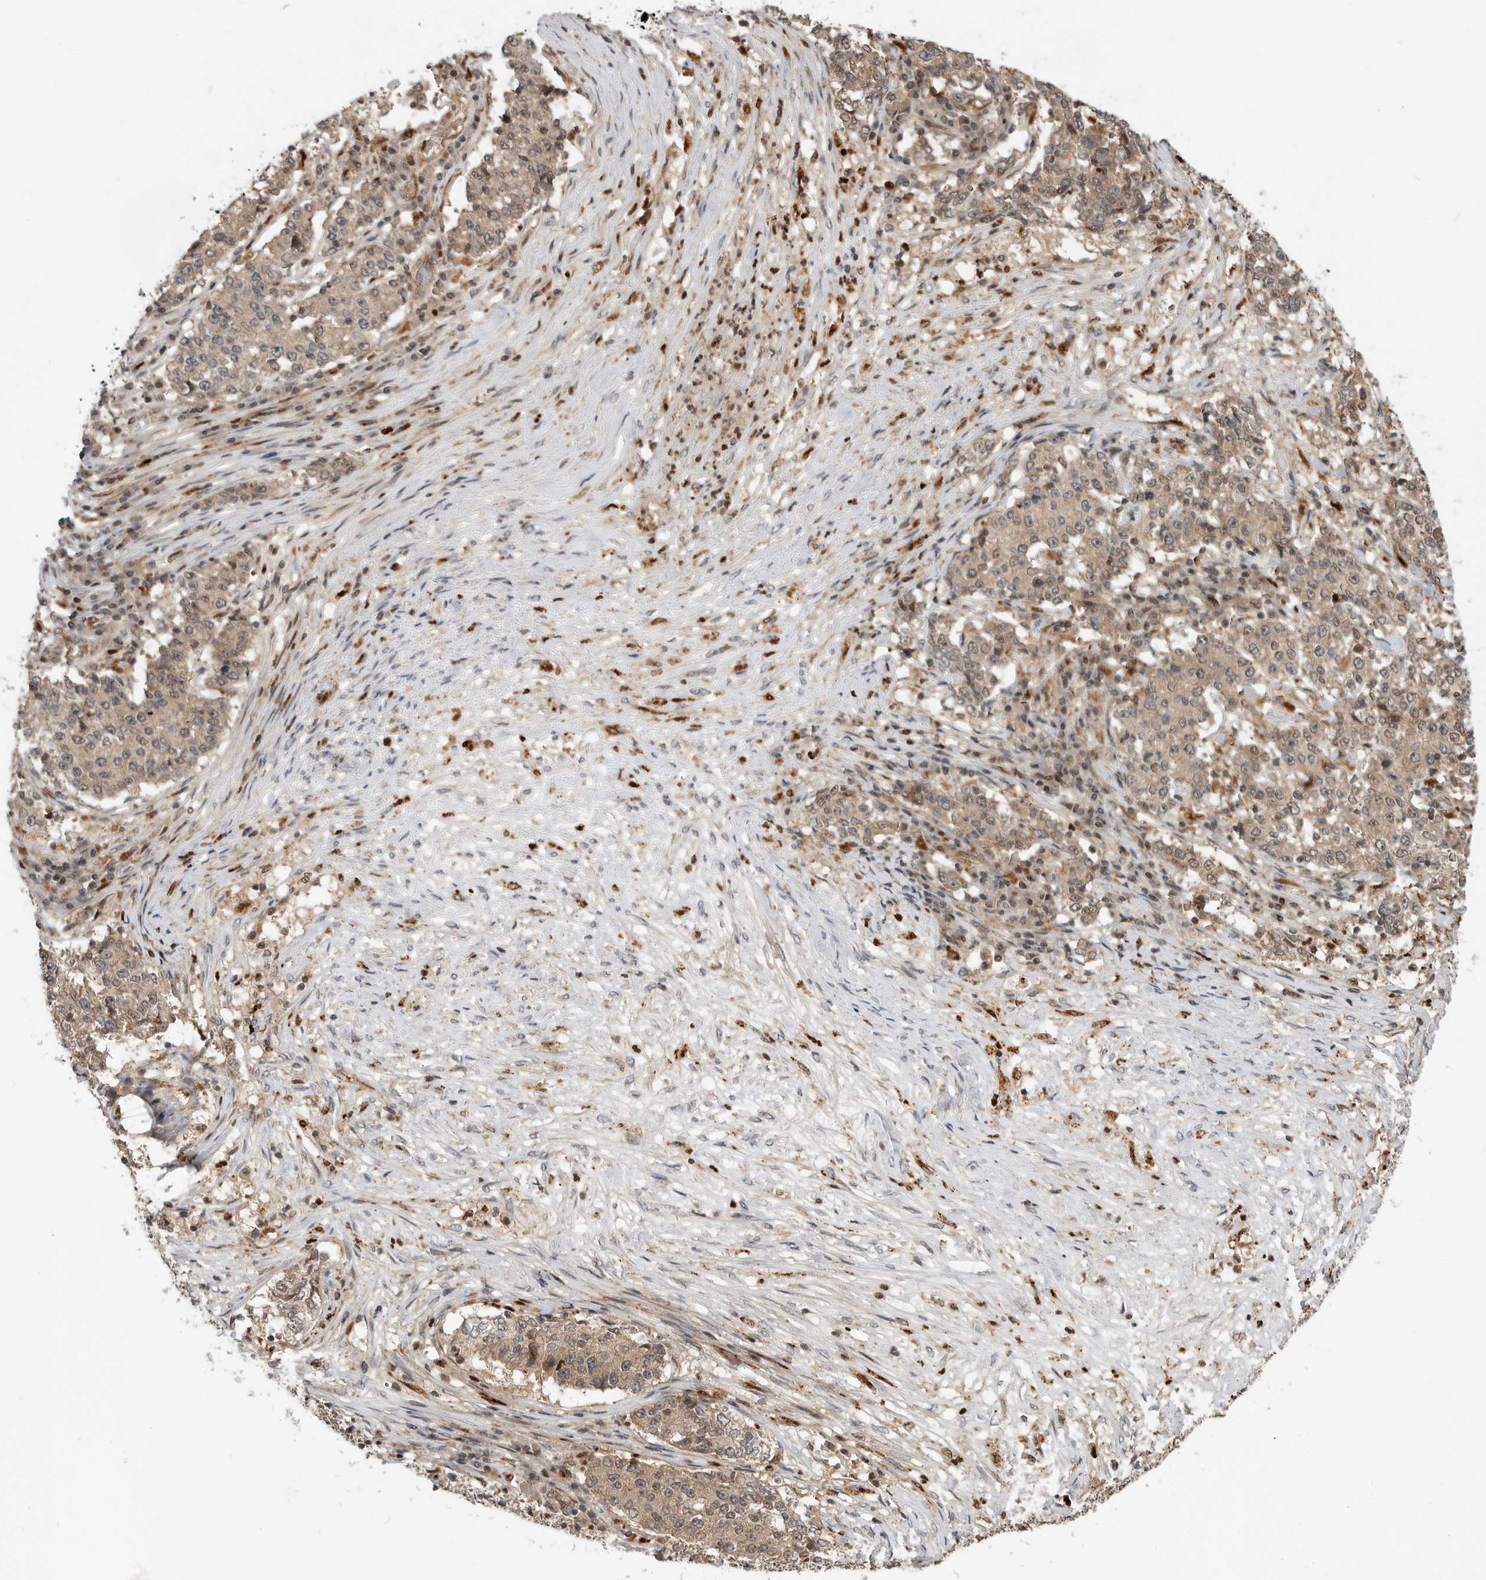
{"staining": {"intensity": "weak", "quantity": "25%-75%", "location": "cytoplasmic/membranous"}, "tissue": "stomach cancer", "cell_type": "Tumor cells", "image_type": "cancer", "snomed": [{"axis": "morphology", "description": "Adenocarcinoma, NOS"}, {"axis": "topography", "description": "Stomach"}], "caption": "A high-resolution photomicrograph shows immunohistochemistry staining of stomach cancer, which shows weak cytoplasmic/membranous positivity in approximately 25%-75% of tumor cells. (DAB IHC, brown staining for protein, blue staining for nuclei).", "gene": "STRAP", "patient": {"sex": "male", "age": 59}}